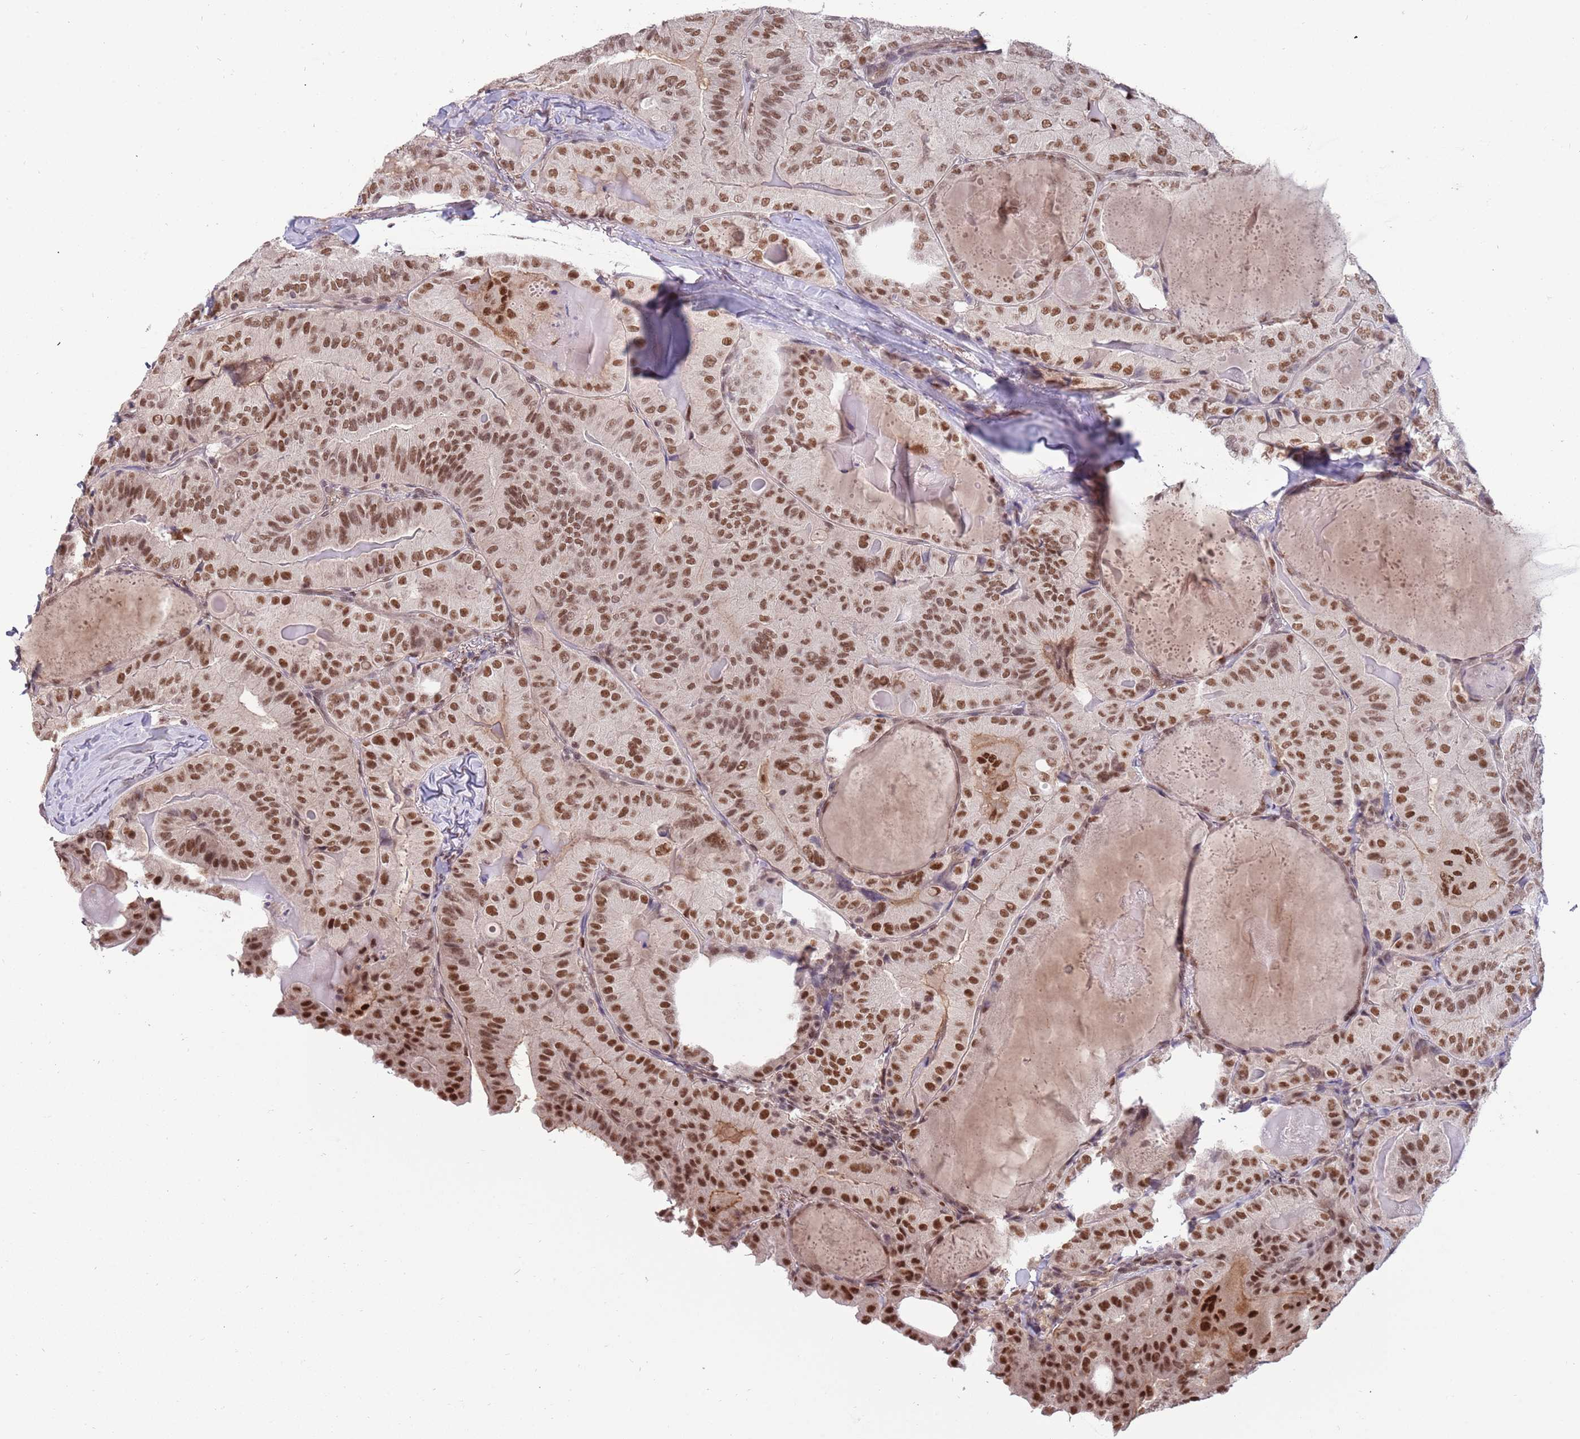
{"staining": {"intensity": "strong", "quantity": ">75%", "location": "nuclear"}, "tissue": "thyroid cancer", "cell_type": "Tumor cells", "image_type": "cancer", "snomed": [{"axis": "morphology", "description": "Papillary adenocarcinoma, NOS"}, {"axis": "topography", "description": "Thyroid gland"}], "caption": "There is high levels of strong nuclear positivity in tumor cells of thyroid cancer, as demonstrated by immunohistochemical staining (brown color).", "gene": "ZBTB7A", "patient": {"sex": "female", "age": 68}}